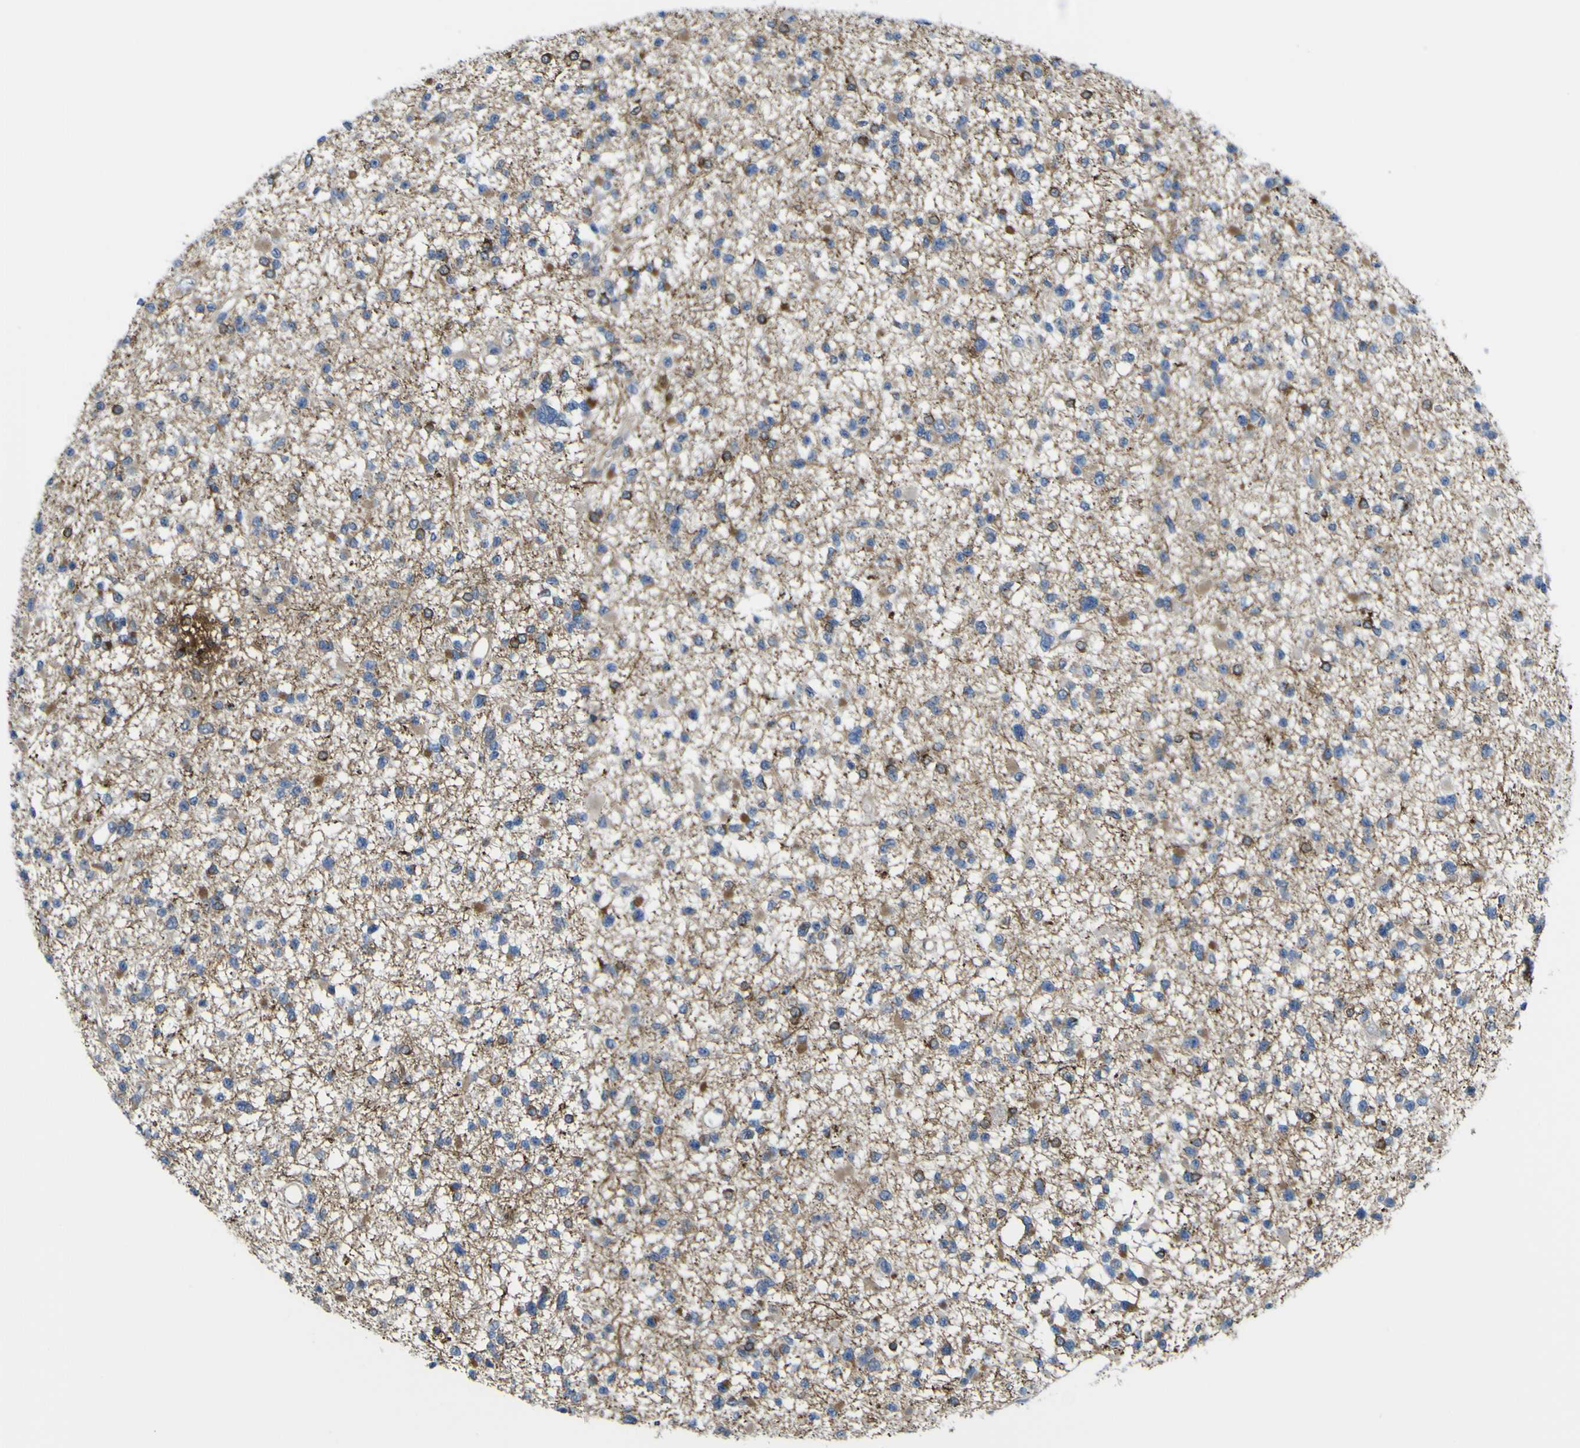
{"staining": {"intensity": "strong", "quantity": "<25%", "location": "cytoplasmic/membranous"}, "tissue": "glioma", "cell_type": "Tumor cells", "image_type": "cancer", "snomed": [{"axis": "morphology", "description": "Glioma, malignant, Low grade"}, {"axis": "topography", "description": "Brain"}], "caption": "Immunohistochemical staining of human malignant low-grade glioma shows medium levels of strong cytoplasmic/membranous staining in approximately <25% of tumor cells.", "gene": "JPH1", "patient": {"sex": "female", "age": 22}}